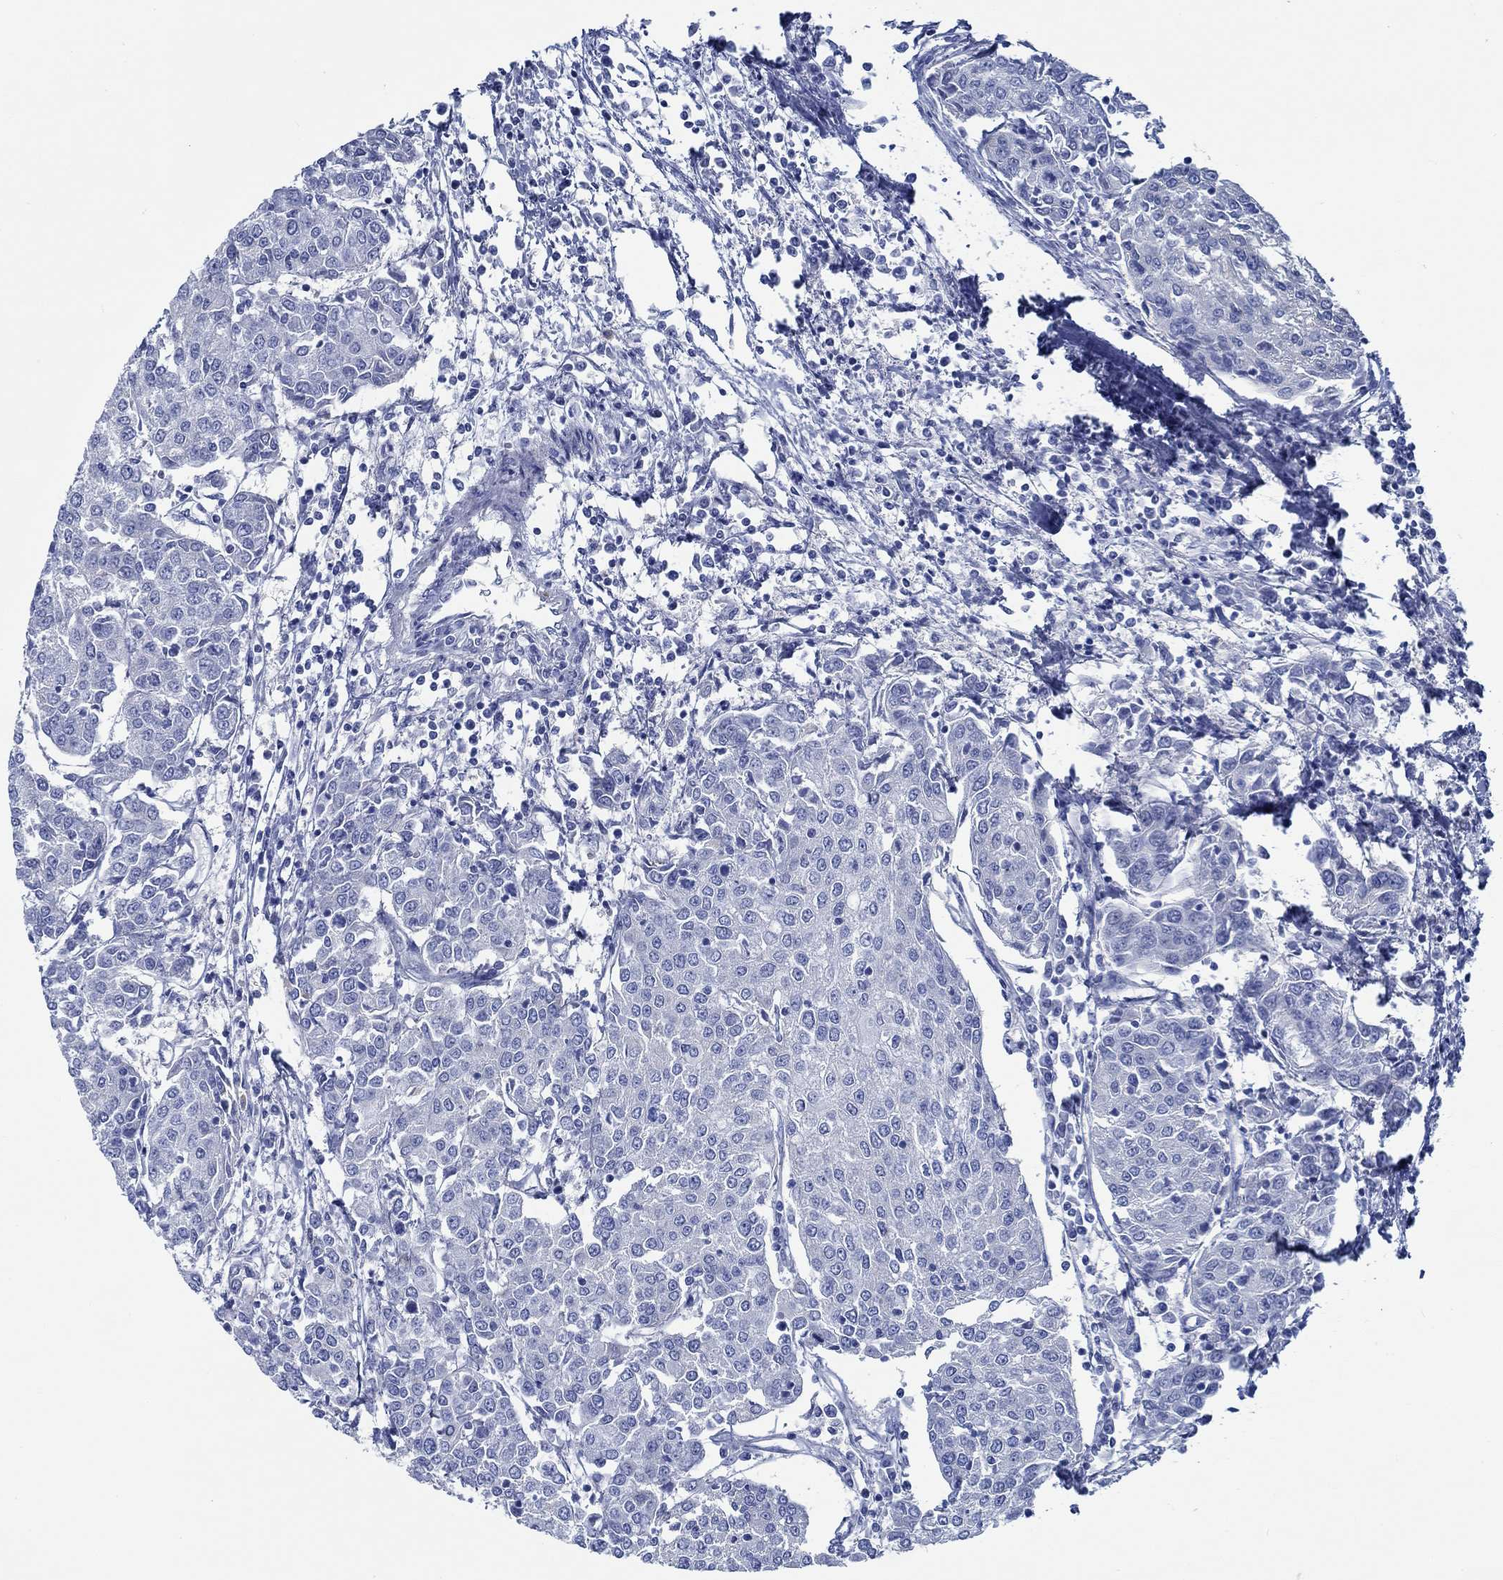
{"staining": {"intensity": "negative", "quantity": "none", "location": "none"}, "tissue": "urothelial cancer", "cell_type": "Tumor cells", "image_type": "cancer", "snomed": [{"axis": "morphology", "description": "Urothelial carcinoma, High grade"}, {"axis": "topography", "description": "Urinary bladder"}], "caption": "Human urothelial carcinoma (high-grade) stained for a protein using immunohistochemistry (IHC) shows no positivity in tumor cells.", "gene": "SVEP1", "patient": {"sex": "female", "age": 85}}